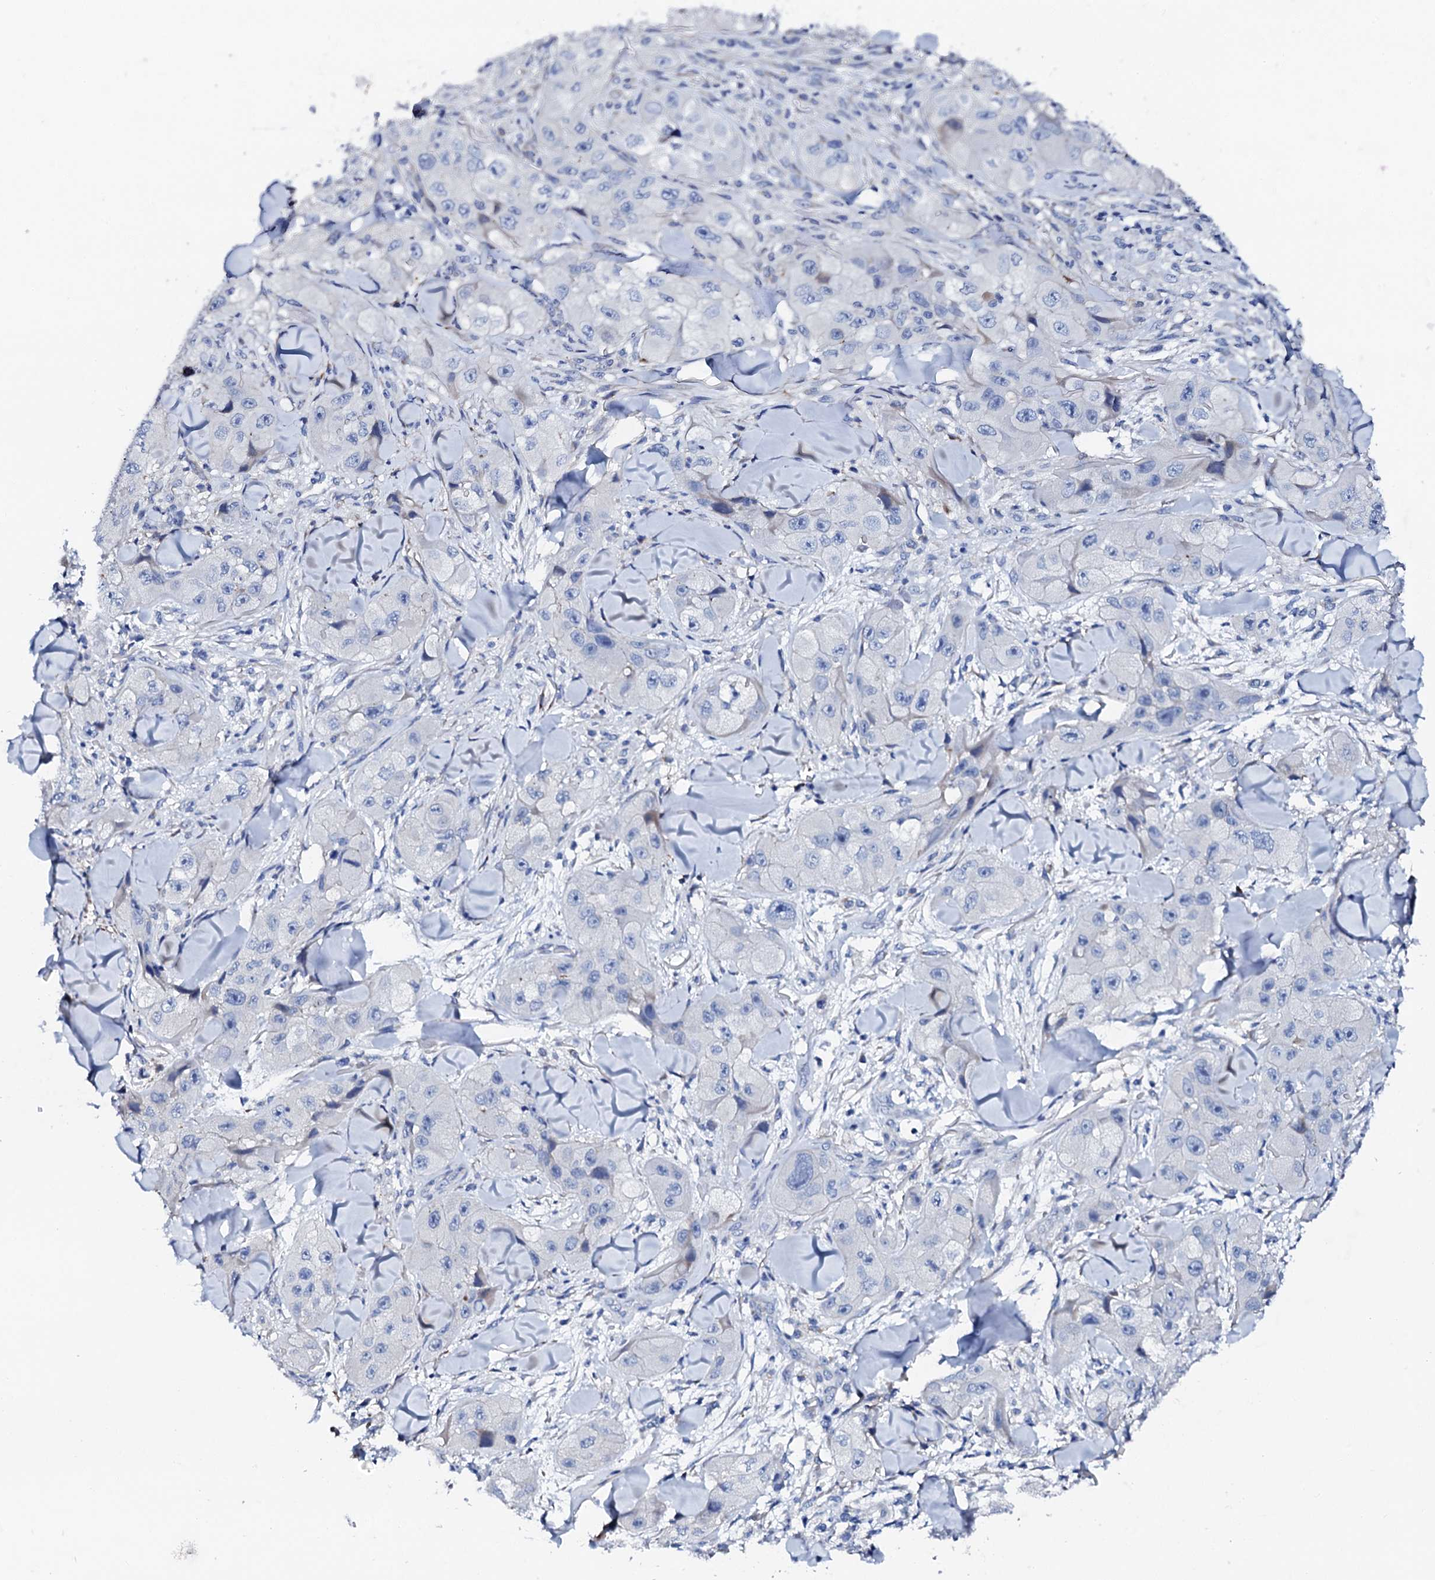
{"staining": {"intensity": "negative", "quantity": "none", "location": "none"}, "tissue": "skin cancer", "cell_type": "Tumor cells", "image_type": "cancer", "snomed": [{"axis": "morphology", "description": "Squamous cell carcinoma, NOS"}, {"axis": "topography", "description": "Skin"}, {"axis": "topography", "description": "Subcutis"}], "caption": "High power microscopy micrograph of an immunohistochemistry image of skin cancer, revealing no significant expression in tumor cells. (Brightfield microscopy of DAB IHC at high magnification).", "gene": "TRDN", "patient": {"sex": "male", "age": 73}}